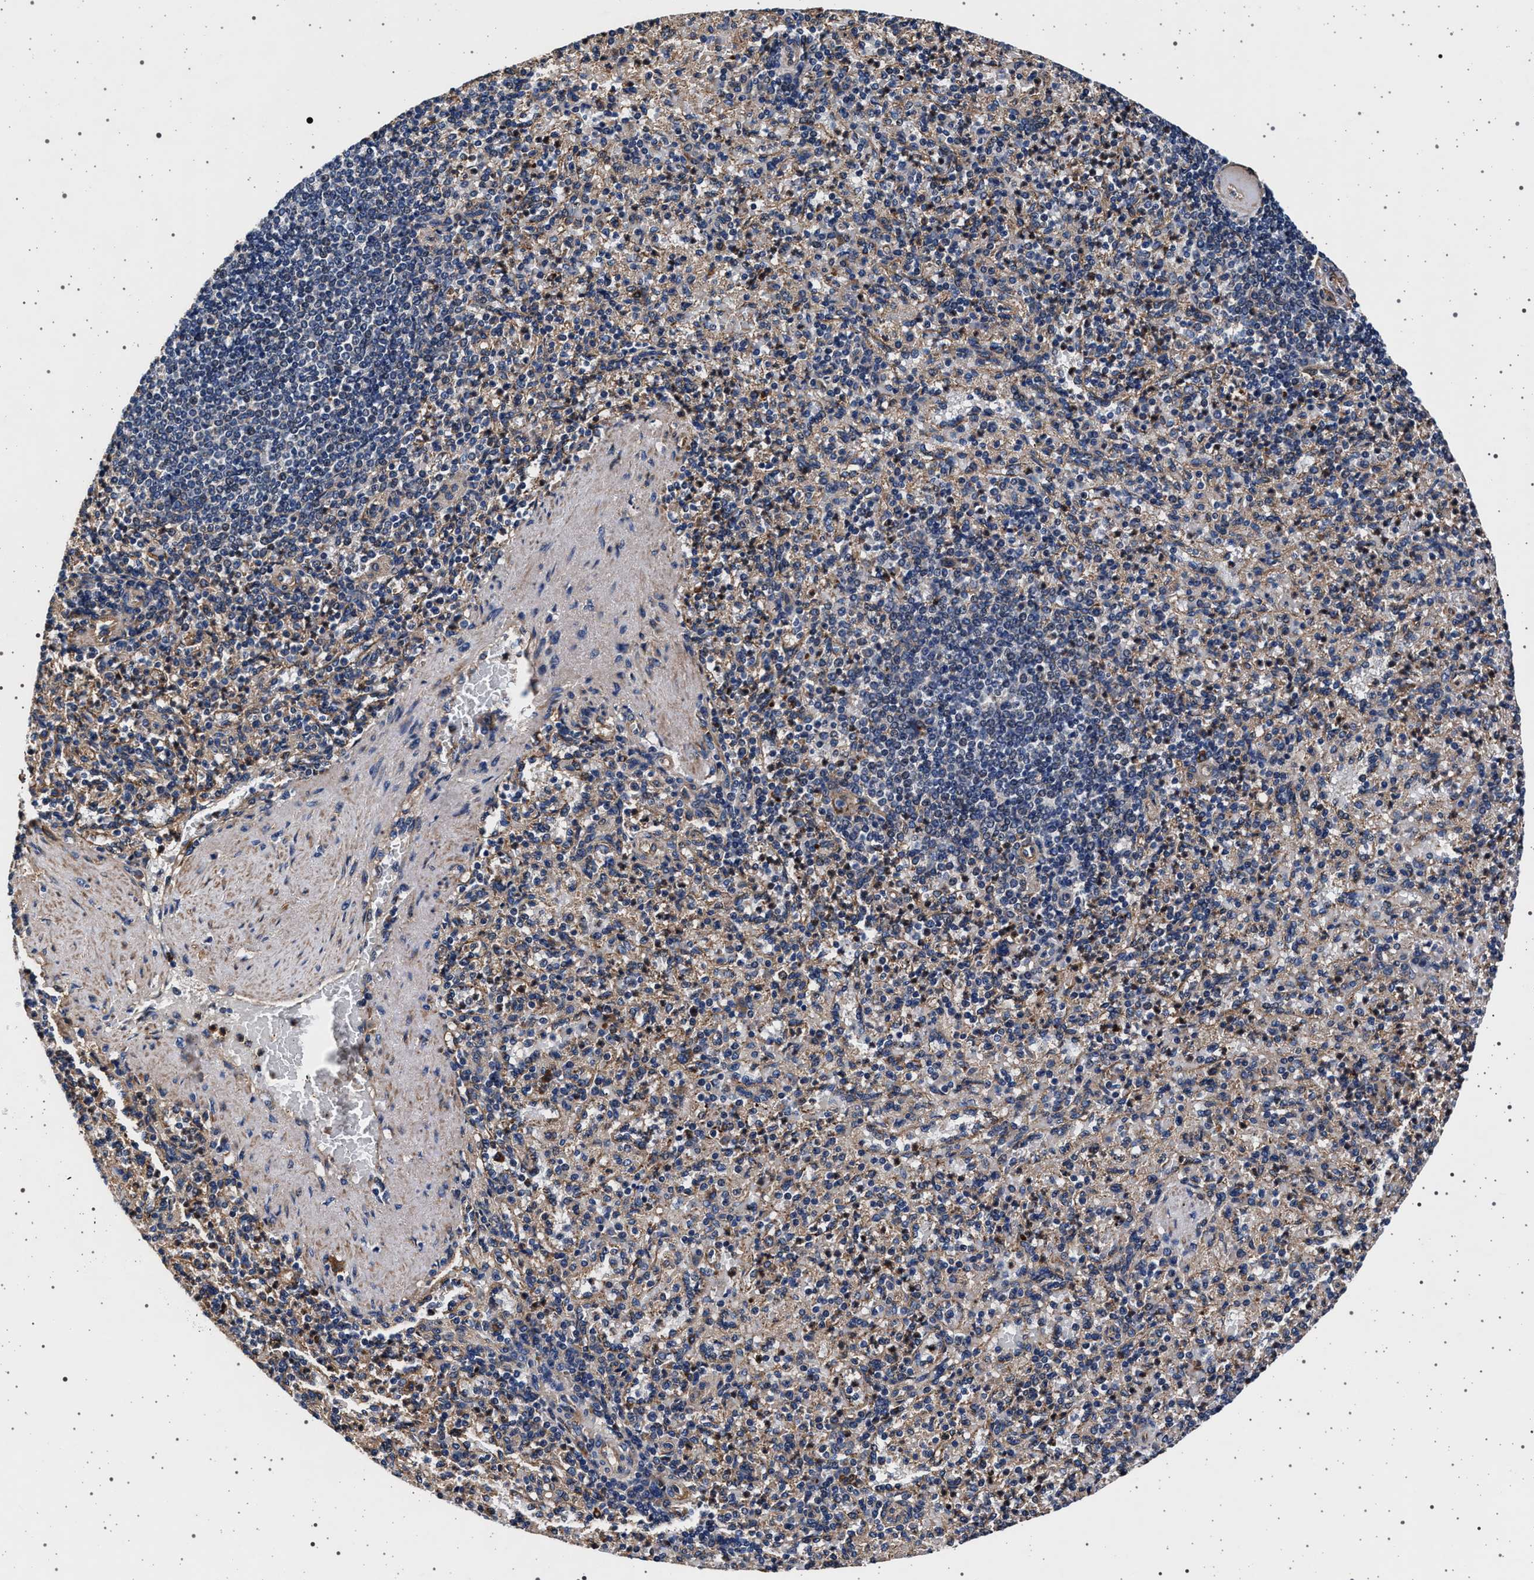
{"staining": {"intensity": "weak", "quantity": "25%-75%", "location": "cytoplasmic/membranous"}, "tissue": "spleen", "cell_type": "Cells in red pulp", "image_type": "normal", "snomed": [{"axis": "morphology", "description": "Normal tissue, NOS"}, {"axis": "topography", "description": "Spleen"}], "caption": "This micrograph displays immunohistochemistry staining of unremarkable human spleen, with low weak cytoplasmic/membranous positivity in about 25%-75% of cells in red pulp.", "gene": "KCNK6", "patient": {"sex": "female", "age": 74}}